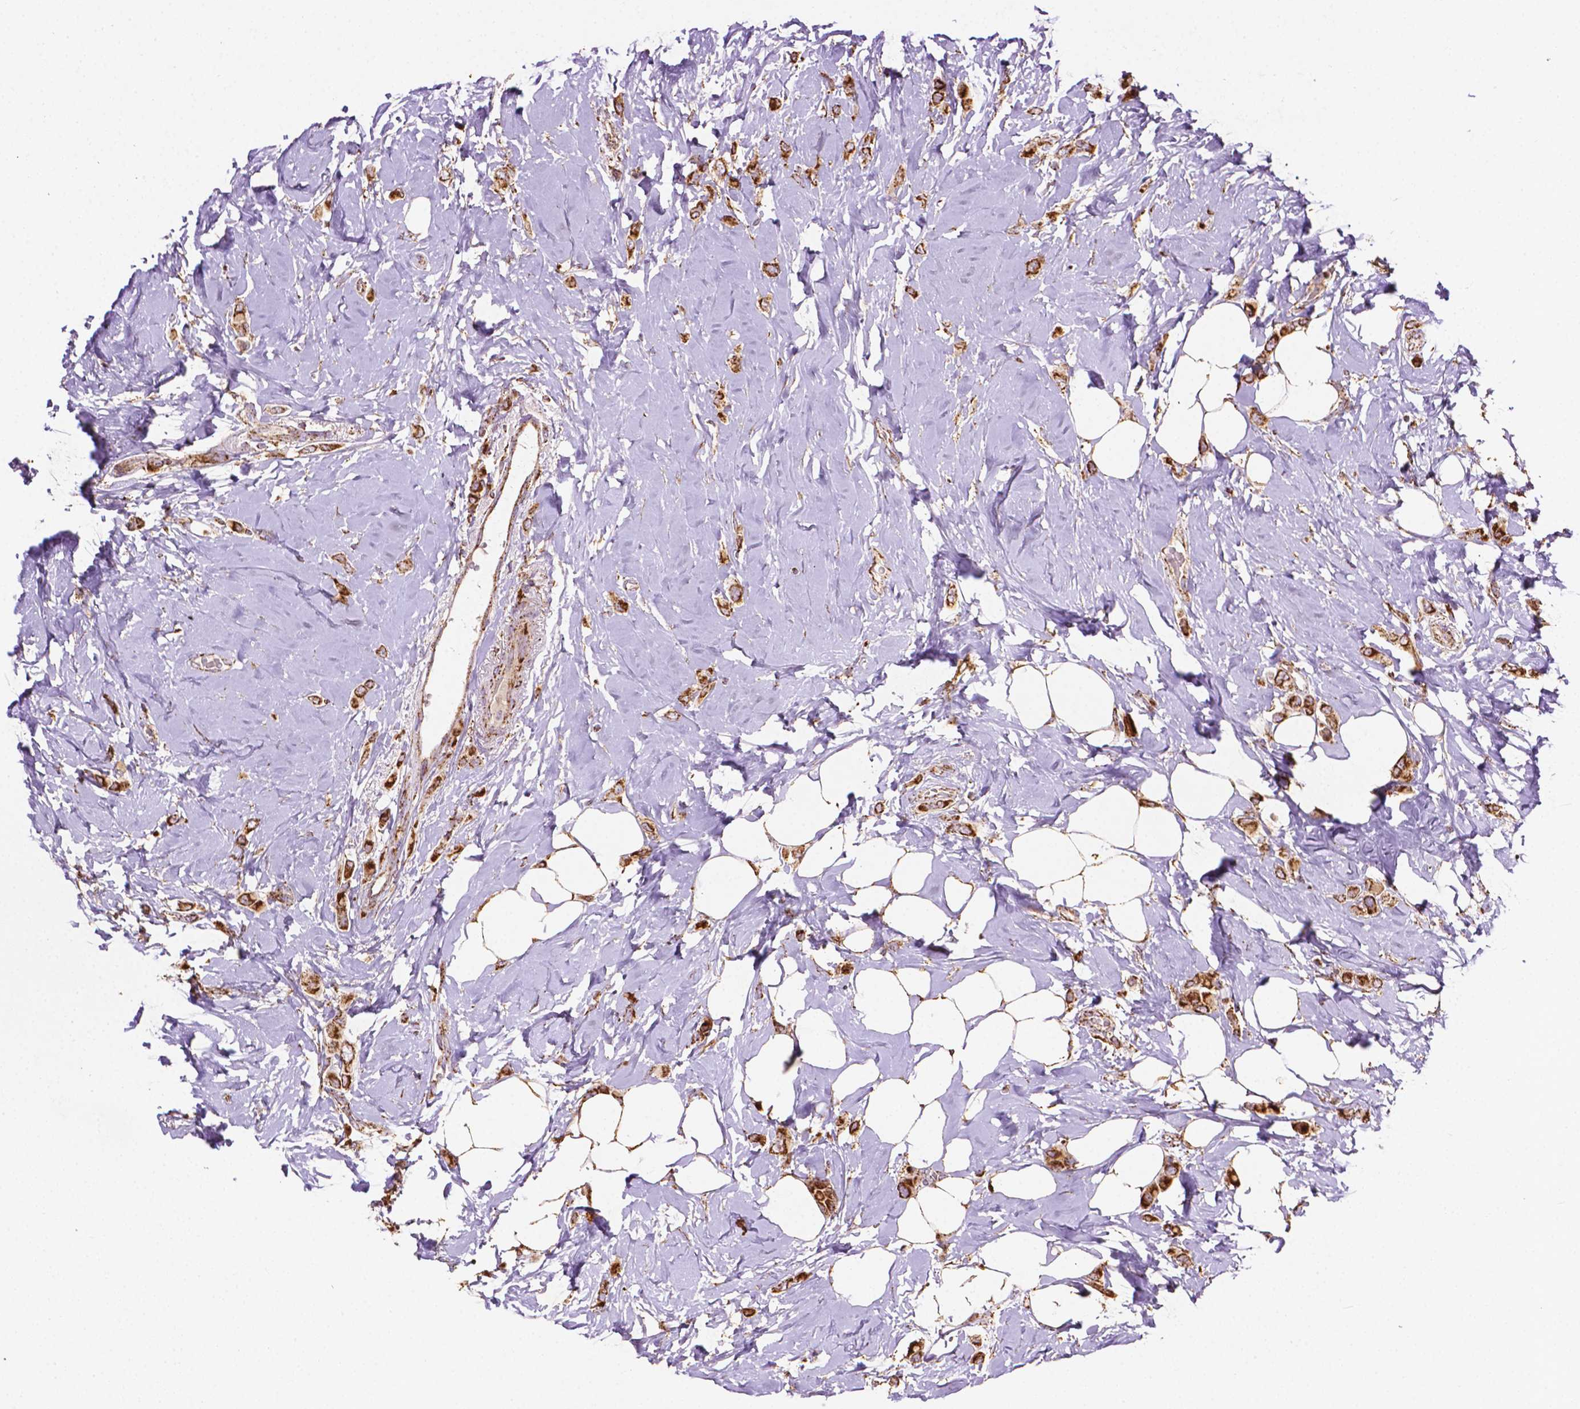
{"staining": {"intensity": "strong", "quantity": ">75%", "location": "cytoplasmic/membranous"}, "tissue": "breast cancer", "cell_type": "Tumor cells", "image_type": "cancer", "snomed": [{"axis": "morphology", "description": "Lobular carcinoma"}, {"axis": "topography", "description": "Breast"}], "caption": "Brown immunohistochemical staining in human breast cancer reveals strong cytoplasmic/membranous positivity in about >75% of tumor cells.", "gene": "ILVBL", "patient": {"sex": "female", "age": 66}}